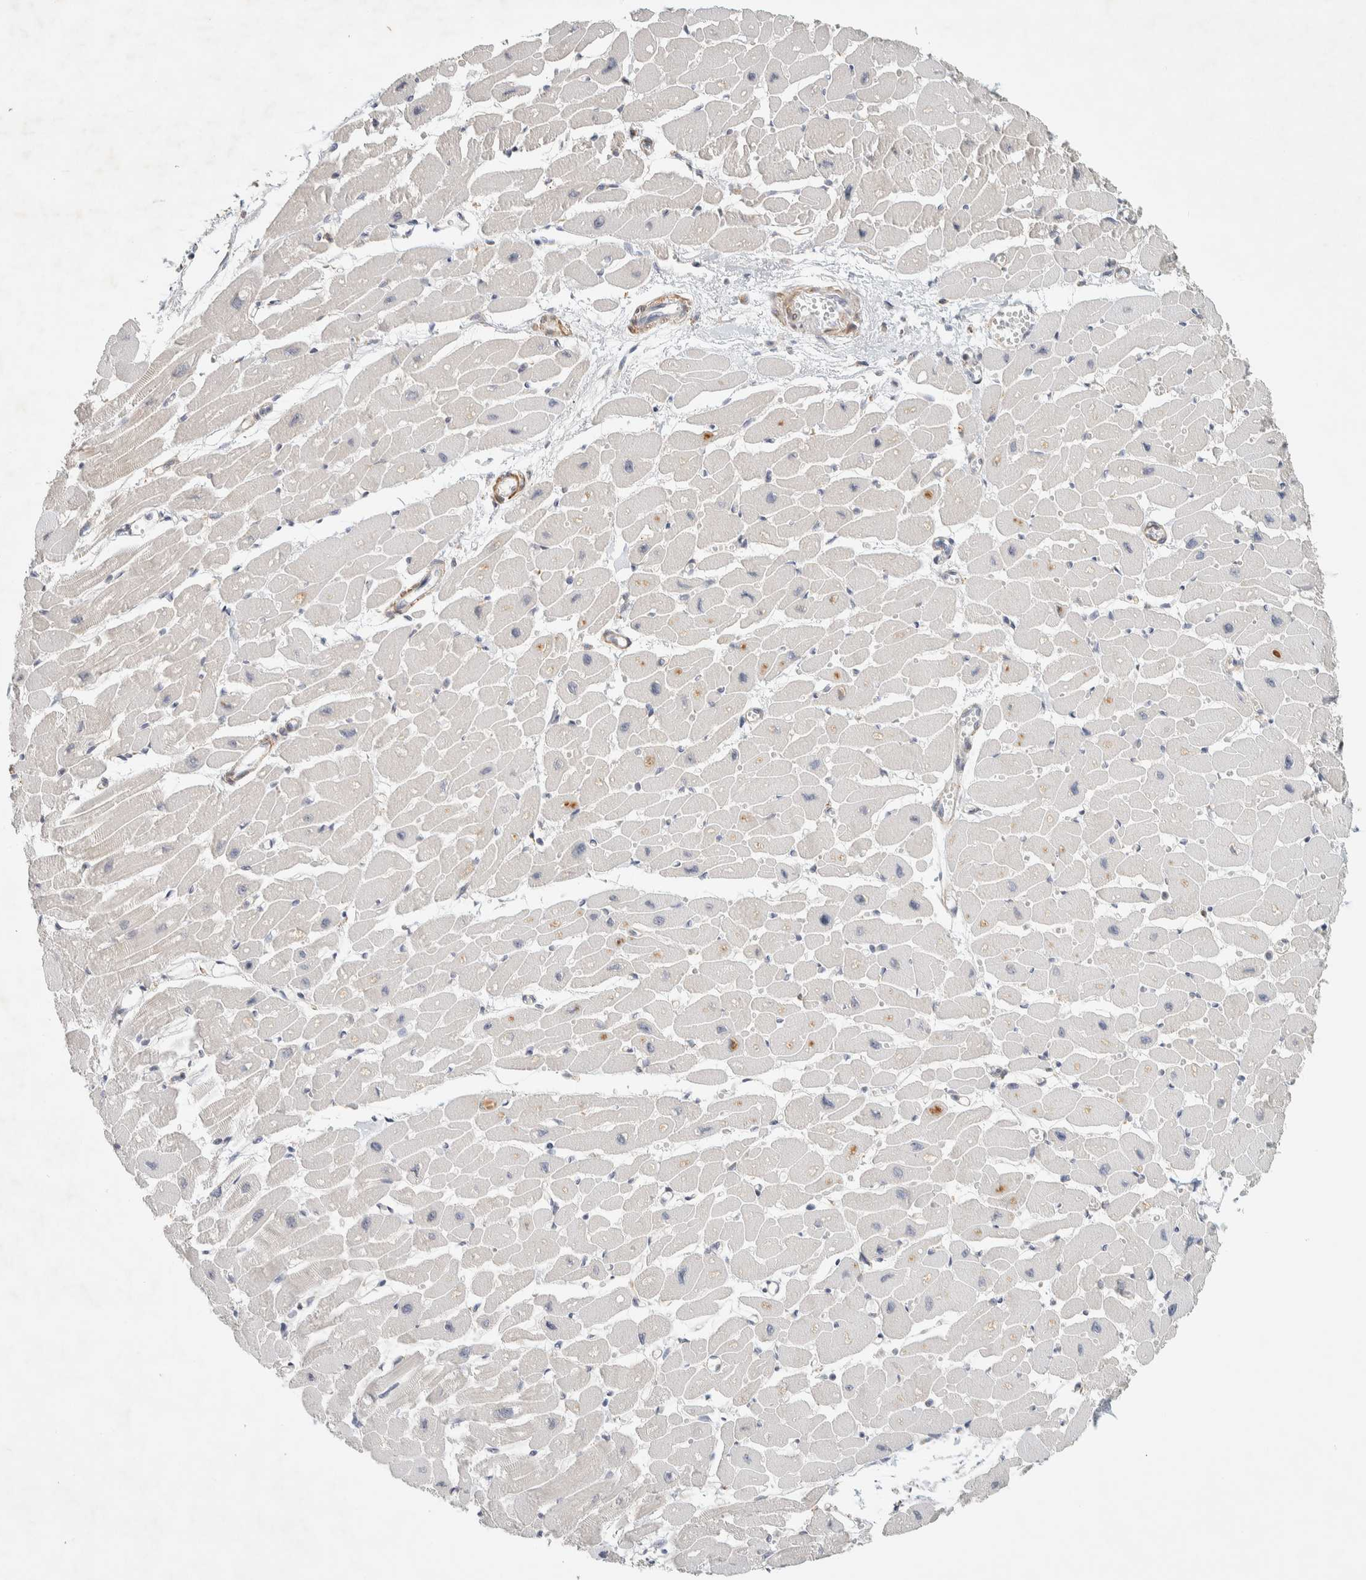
{"staining": {"intensity": "negative", "quantity": "none", "location": "none"}, "tissue": "heart muscle", "cell_type": "Cardiomyocytes", "image_type": "normal", "snomed": [{"axis": "morphology", "description": "Normal tissue, NOS"}, {"axis": "topography", "description": "Heart"}], "caption": "IHC histopathology image of benign heart muscle stained for a protein (brown), which reveals no expression in cardiomyocytes.", "gene": "KLHL40", "patient": {"sex": "female", "age": 54}}